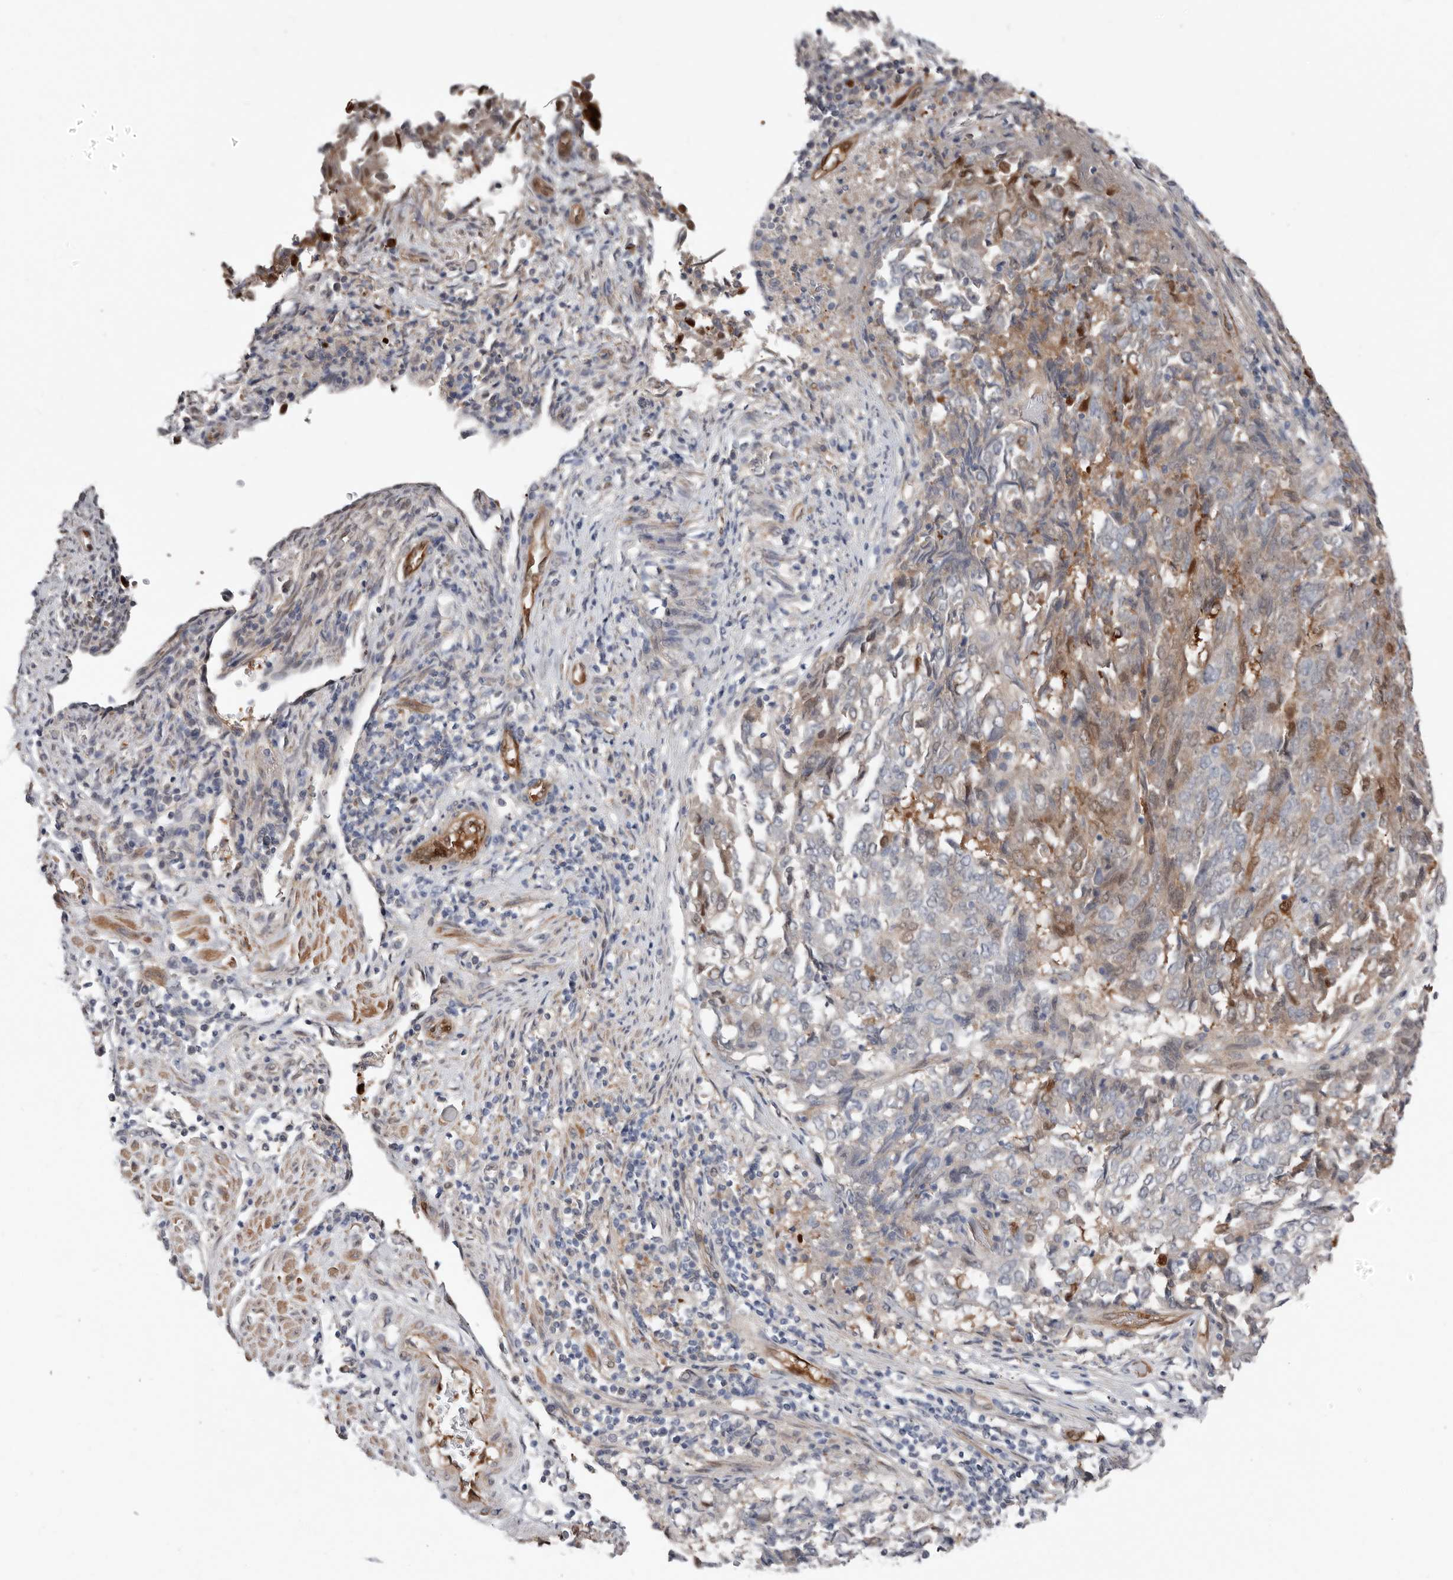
{"staining": {"intensity": "moderate", "quantity": "<25%", "location": "cytoplasmic/membranous,nuclear"}, "tissue": "endometrial cancer", "cell_type": "Tumor cells", "image_type": "cancer", "snomed": [{"axis": "morphology", "description": "Adenocarcinoma, NOS"}, {"axis": "topography", "description": "Endometrium"}], "caption": "The histopathology image shows staining of endometrial adenocarcinoma, revealing moderate cytoplasmic/membranous and nuclear protein expression (brown color) within tumor cells.", "gene": "ASRGL1", "patient": {"sex": "female", "age": 80}}